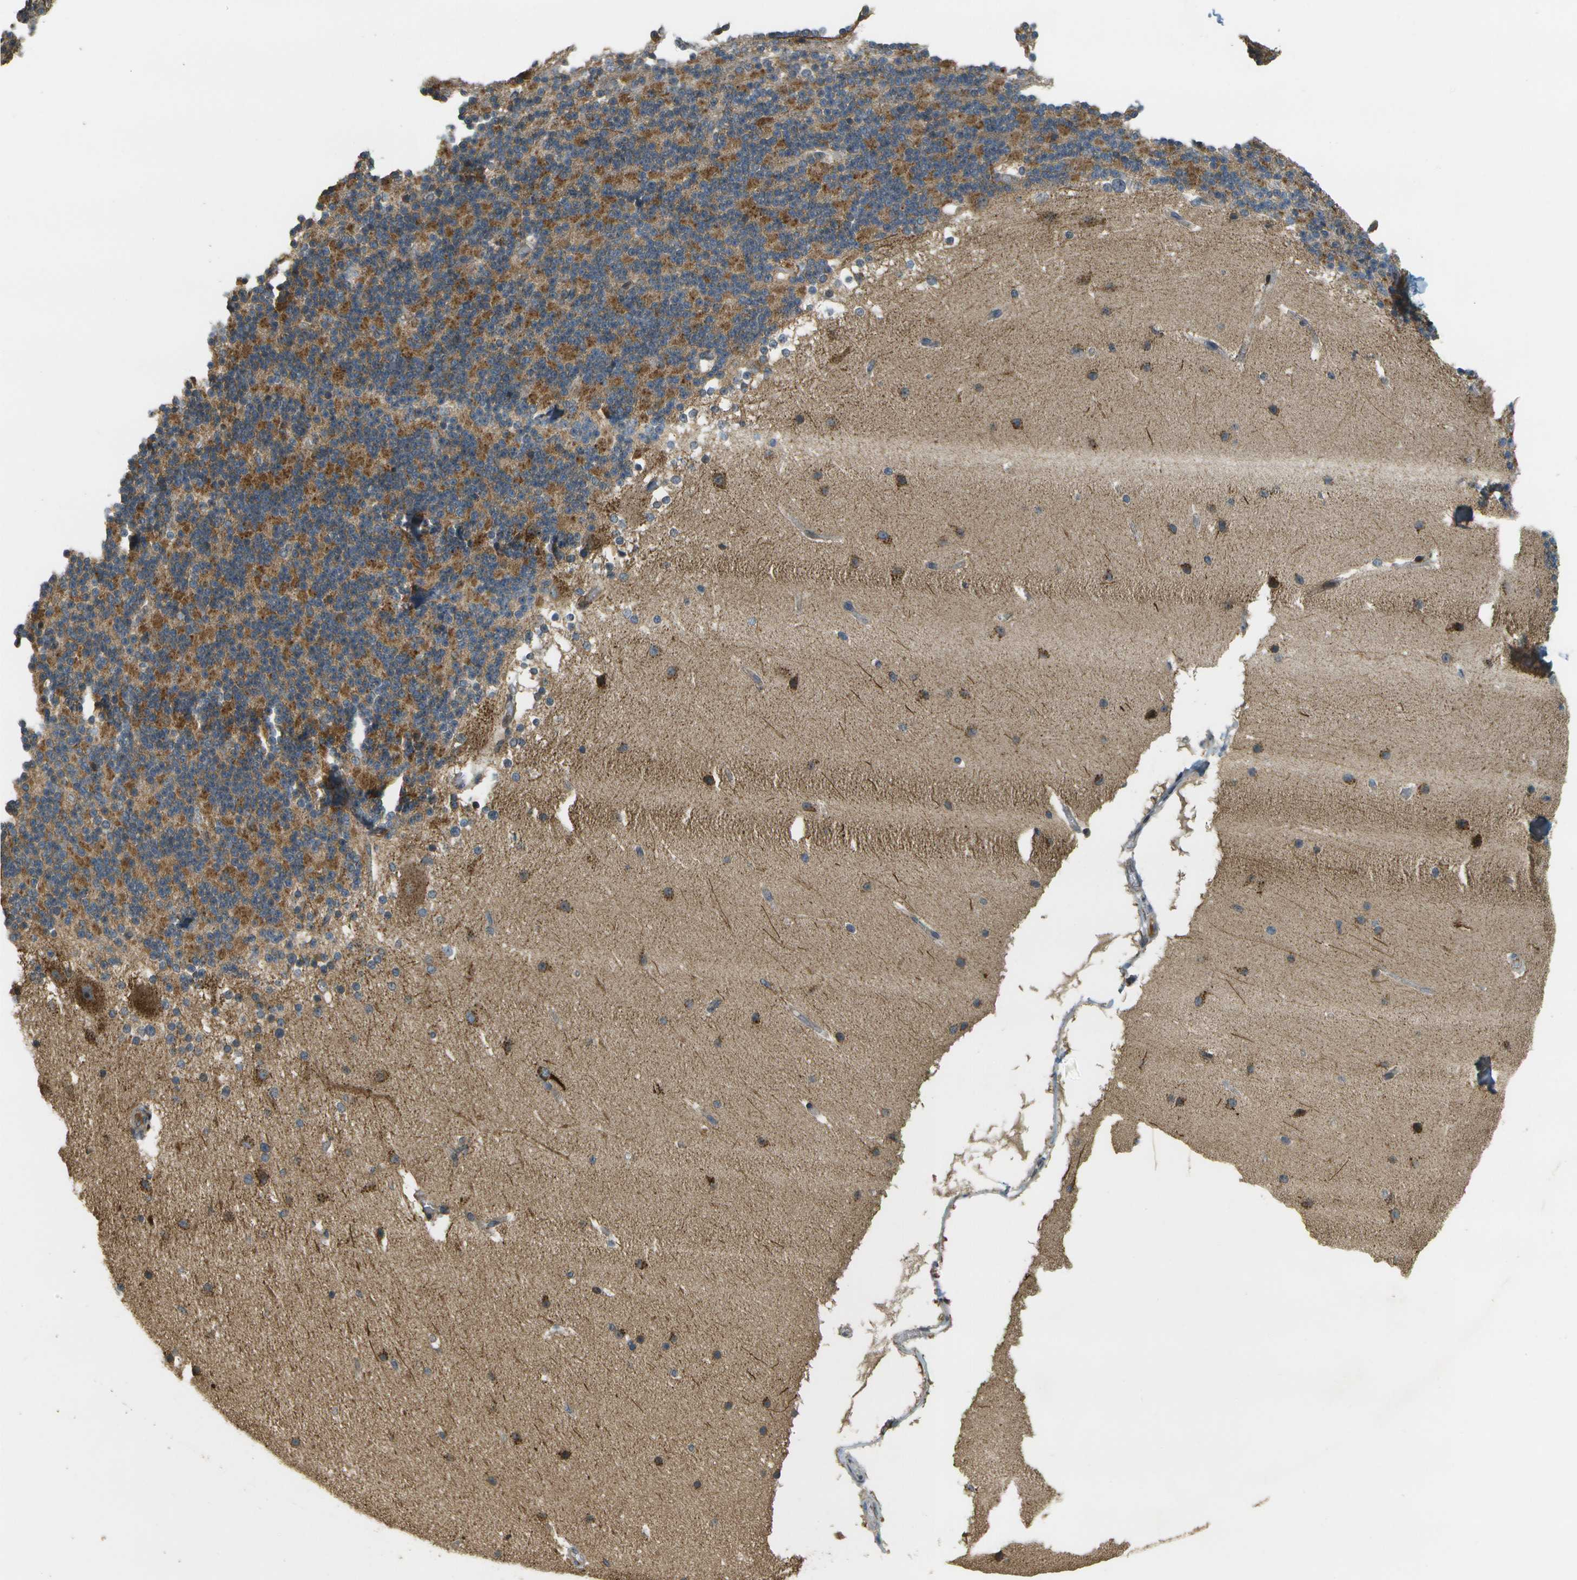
{"staining": {"intensity": "strong", "quantity": ">75%", "location": "cytoplasmic/membranous"}, "tissue": "cerebellum", "cell_type": "Cells in granular layer", "image_type": "normal", "snomed": [{"axis": "morphology", "description": "Normal tissue, NOS"}, {"axis": "topography", "description": "Cerebellum"}], "caption": "Protein staining exhibits strong cytoplasmic/membranous positivity in approximately >75% of cells in granular layer in benign cerebellum.", "gene": "LRP12", "patient": {"sex": "female", "age": 19}}